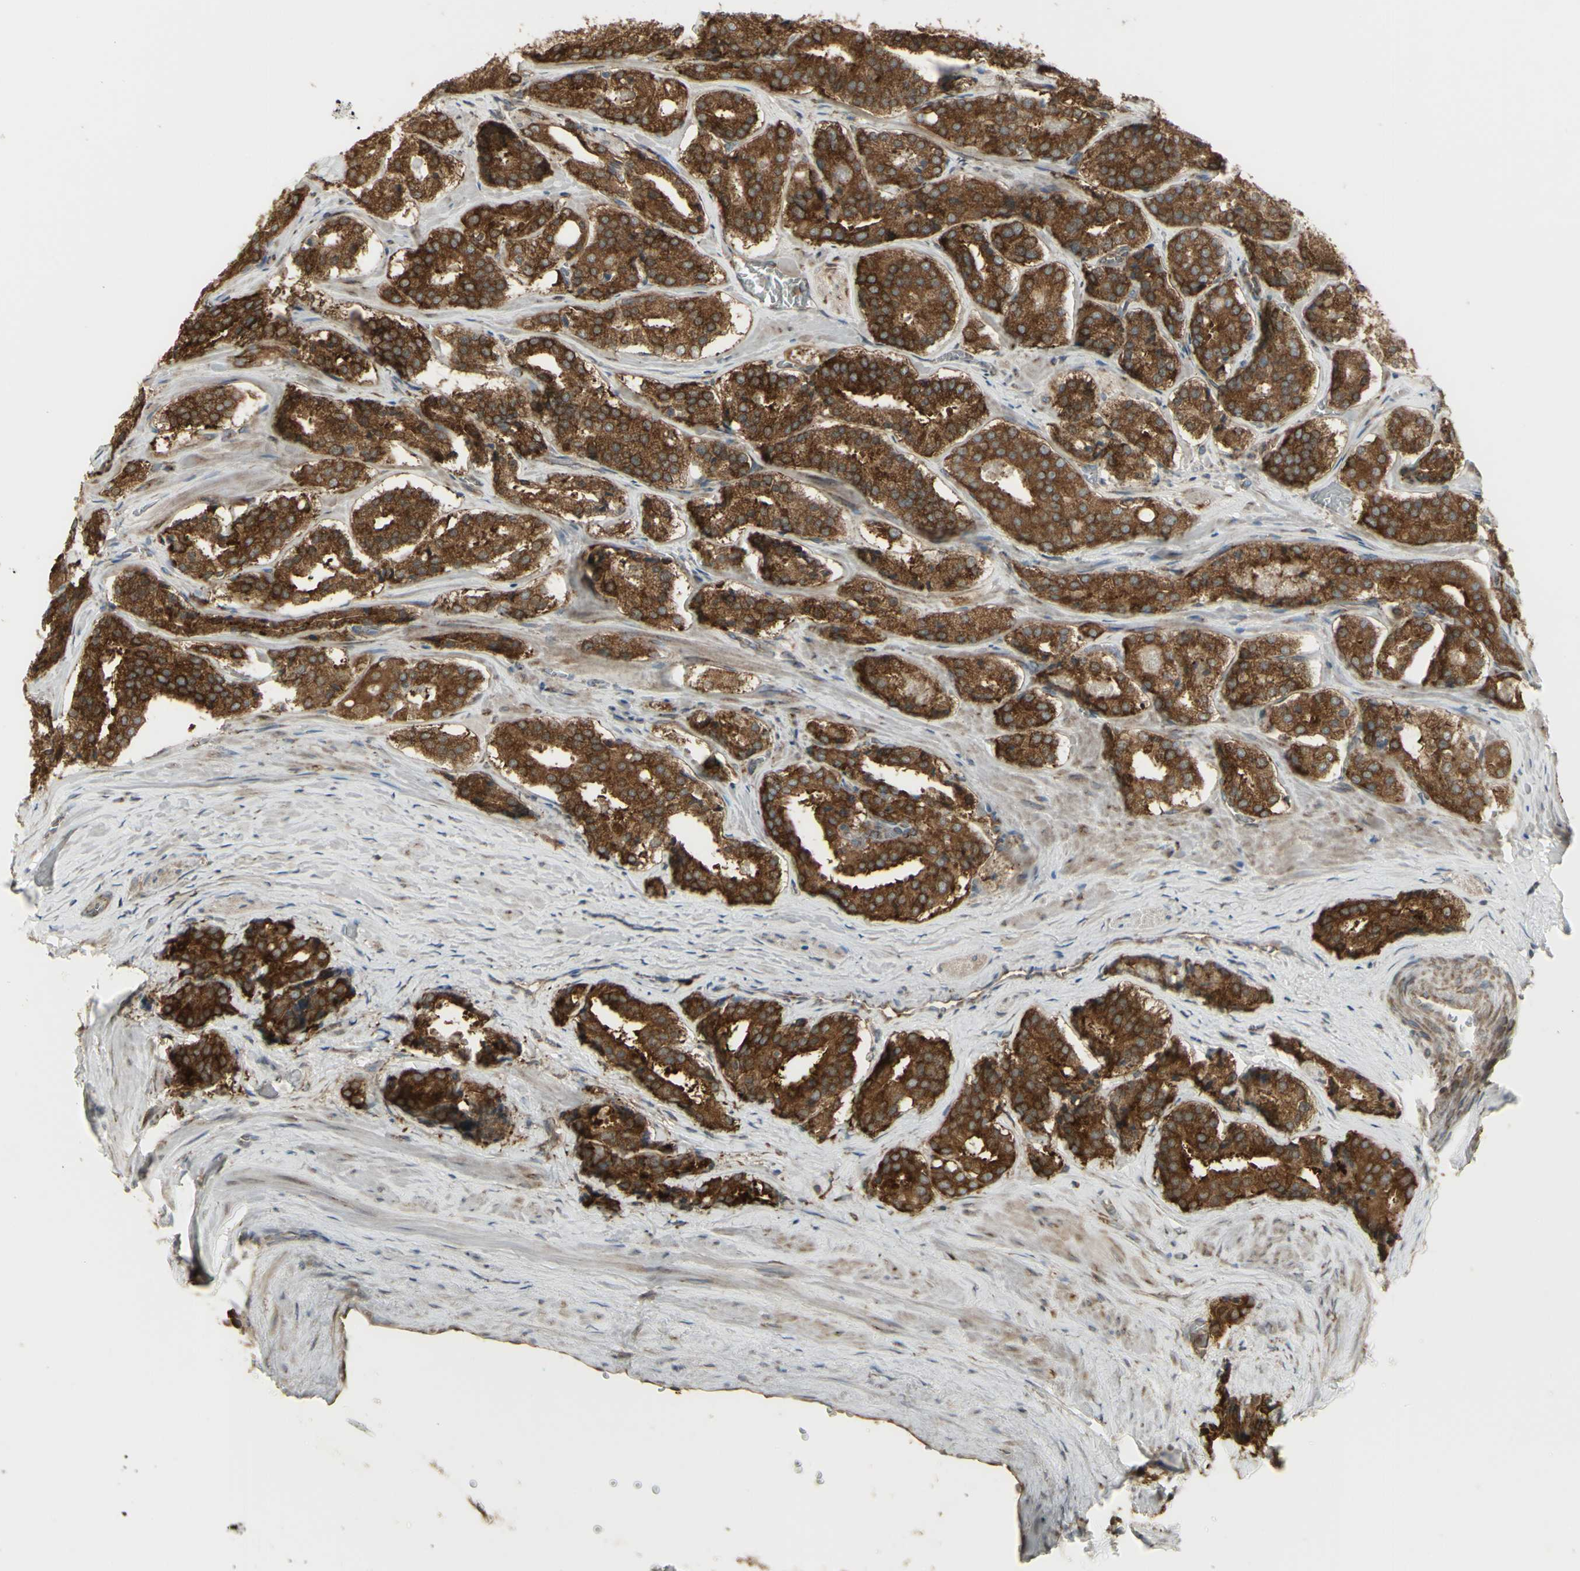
{"staining": {"intensity": "strong", "quantity": ">75%", "location": "cytoplasmic/membranous"}, "tissue": "prostate cancer", "cell_type": "Tumor cells", "image_type": "cancer", "snomed": [{"axis": "morphology", "description": "Adenocarcinoma, High grade"}, {"axis": "topography", "description": "Prostate"}], "caption": "Human prostate high-grade adenocarcinoma stained with a protein marker demonstrates strong staining in tumor cells.", "gene": "FKBP3", "patient": {"sex": "male", "age": 60}}